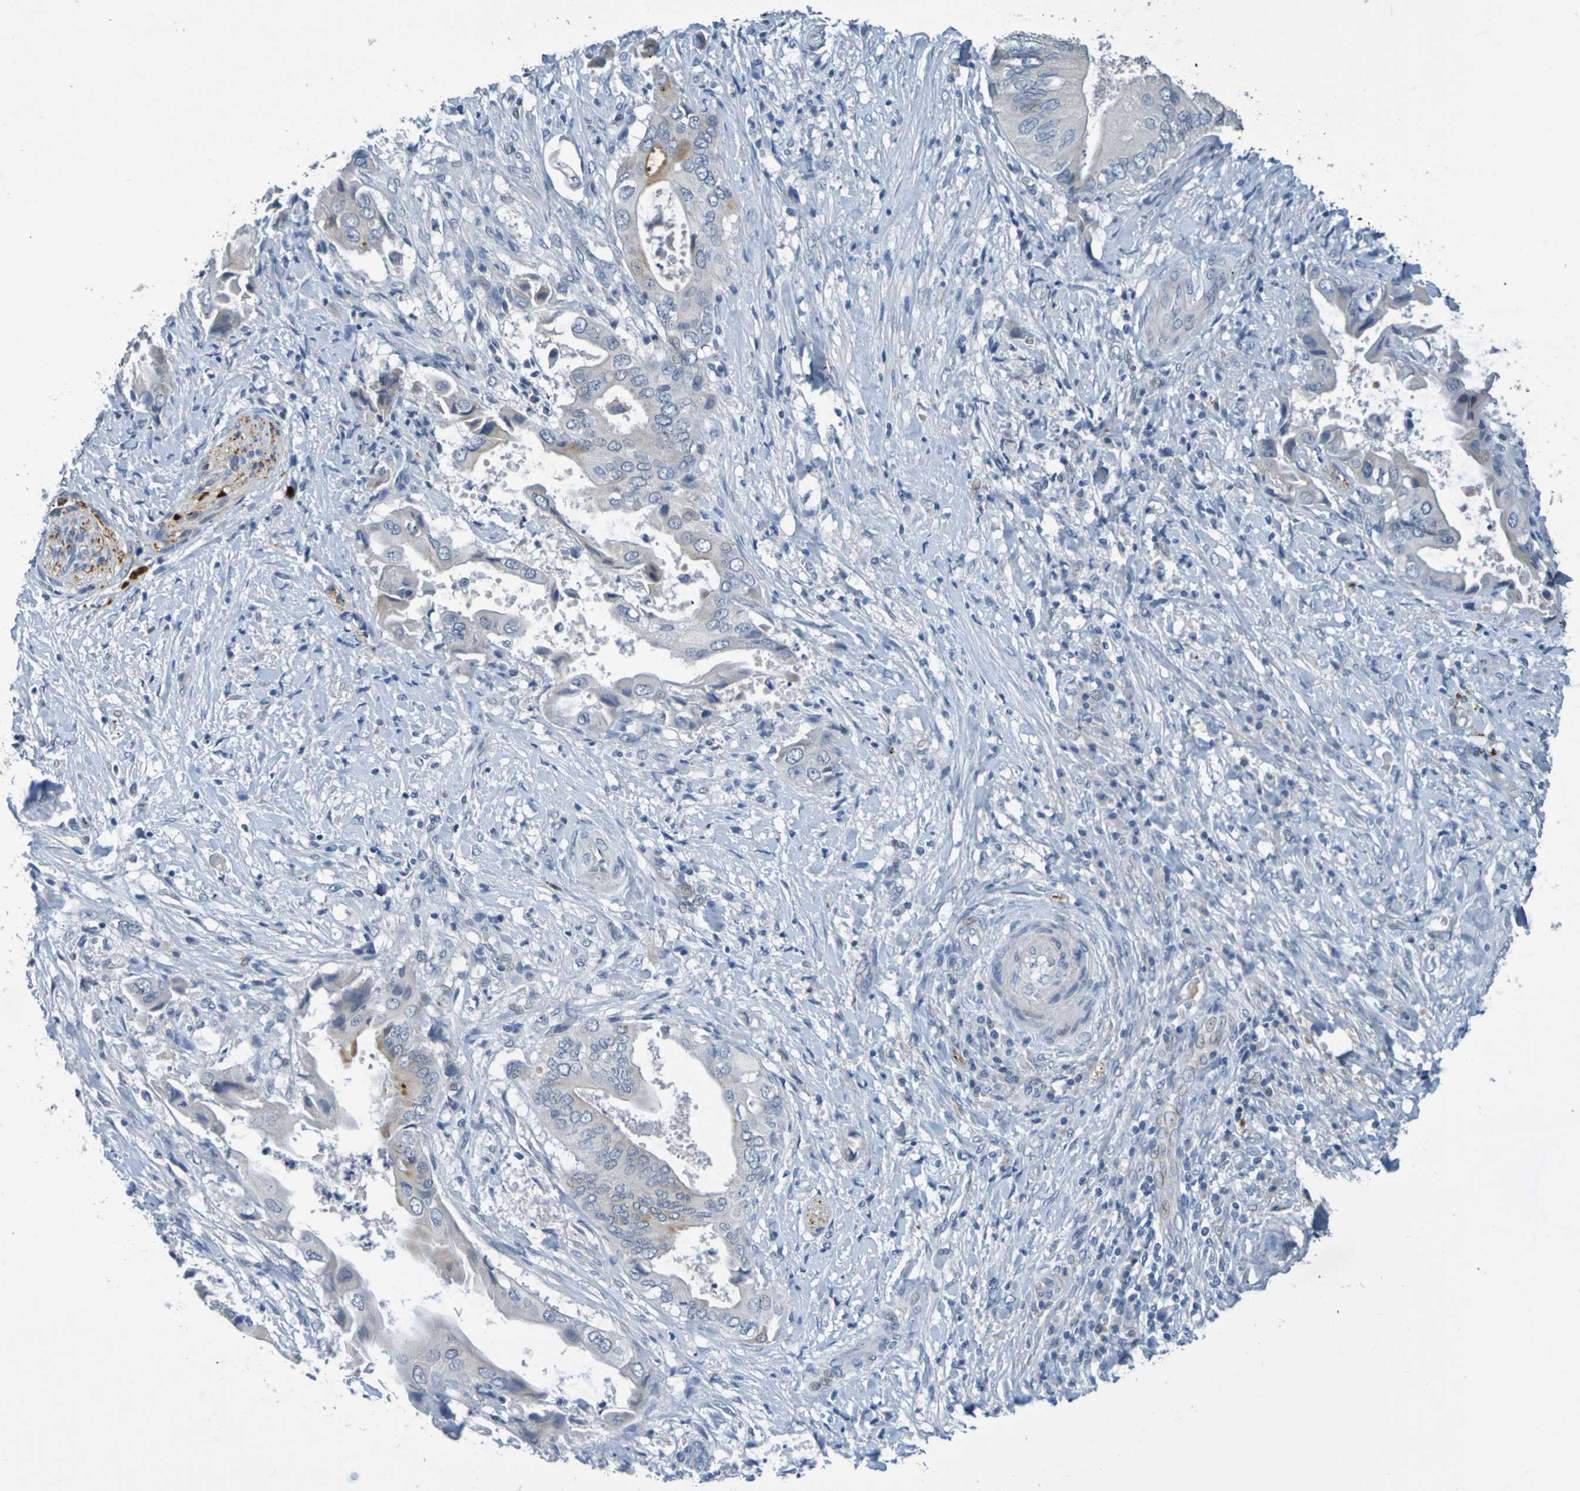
{"staining": {"intensity": "weak", "quantity": "<25%", "location": "cytoplasmic/membranous"}, "tissue": "liver cancer", "cell_type": "Tumor cells", "image_type": "cancer", "snomed": [{"axis": "morphology", "description": "Cholangiocarcinoma"}, {"axis": "topography", "description": "Liver"}], "caption": "Immunohistochemical staining of liver cancer (cholangiocarcinoma) reveals no significant staining in tumor cells. (DAB (3,3'-diaminobenzidine) immunohistochemistry (IHC), high magnification).", "gene": "IL10", "patient": {"sex": "male", "age": 58}}